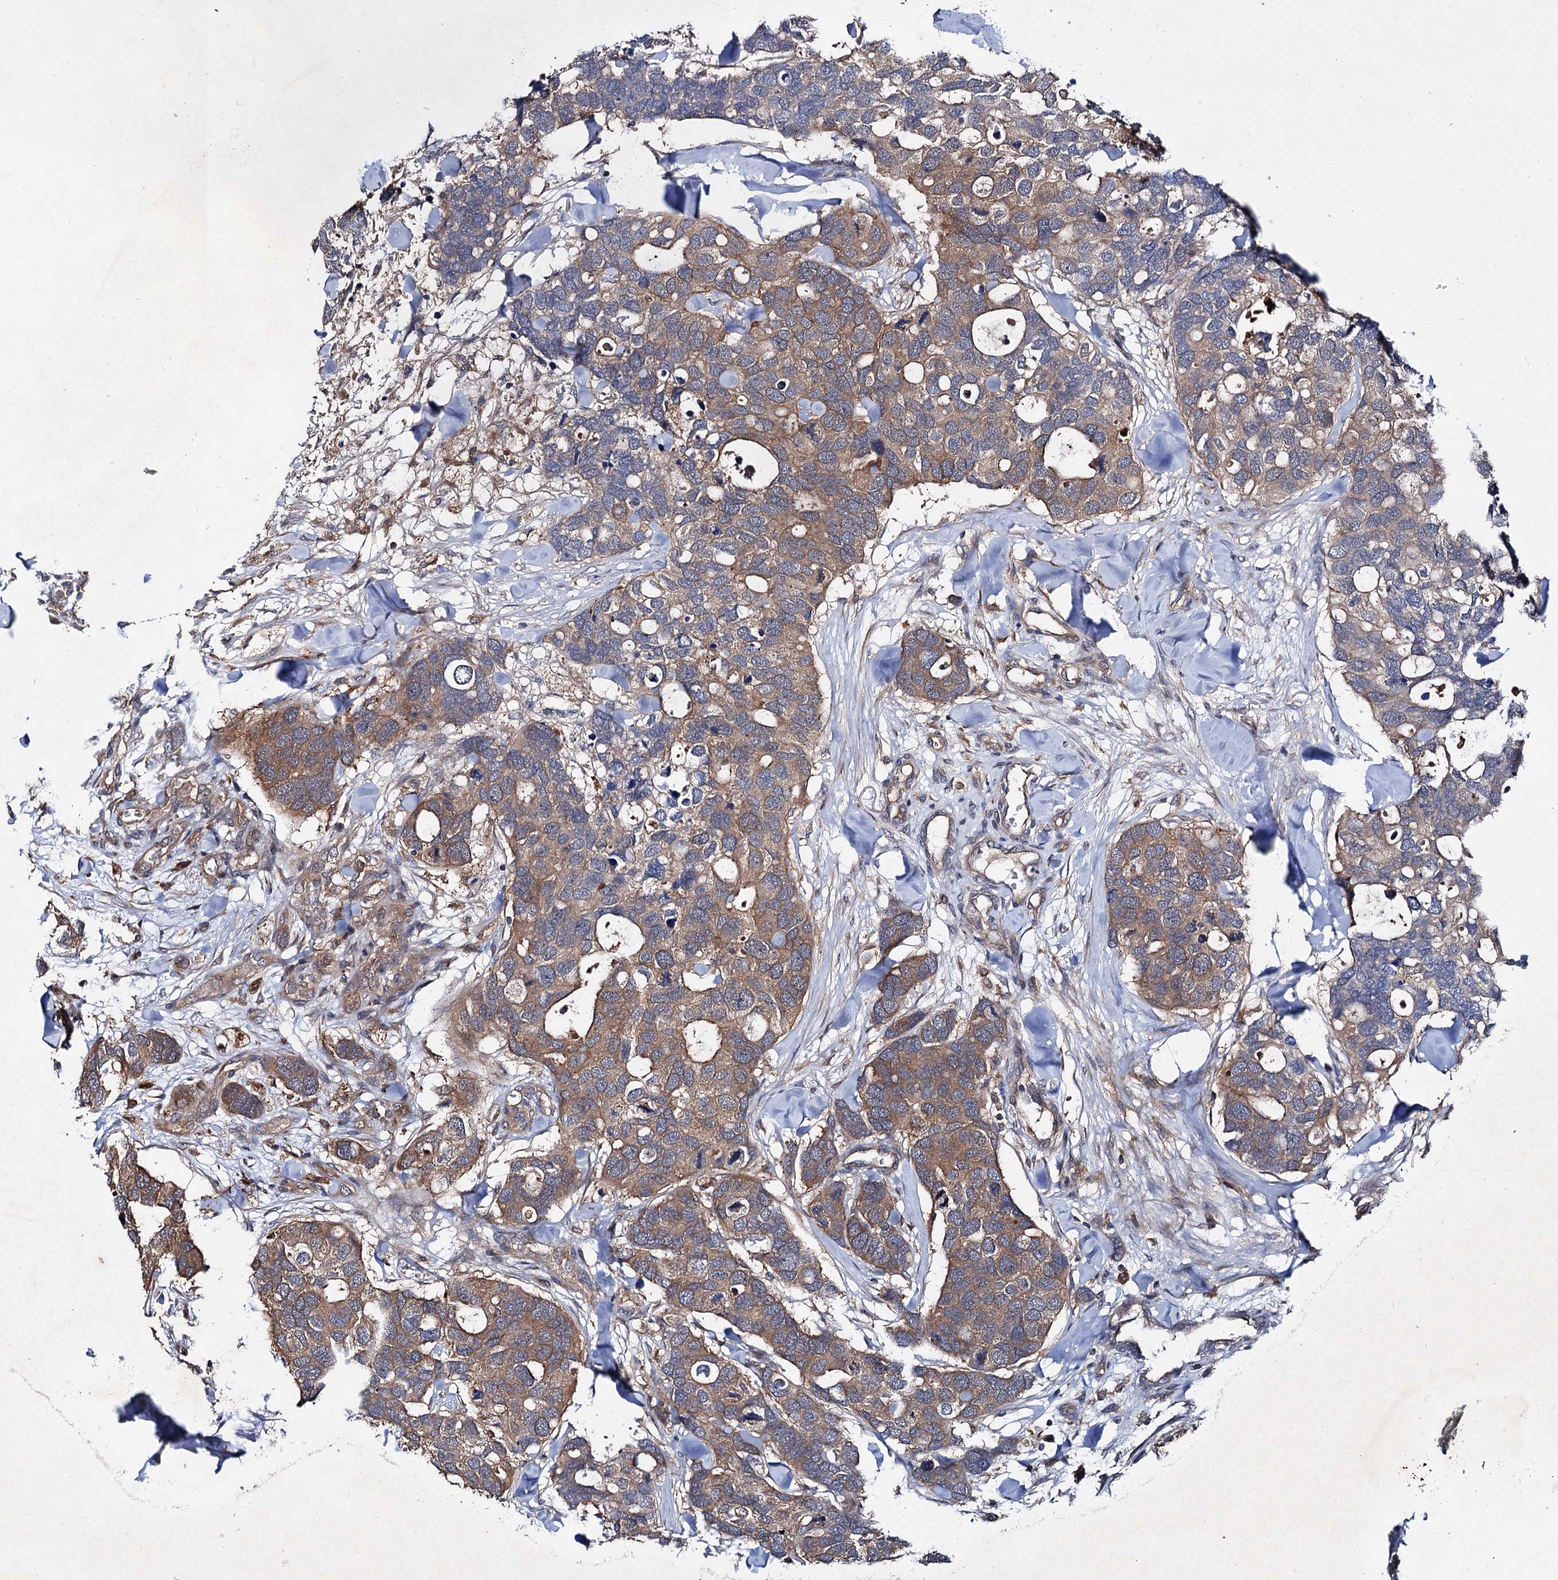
{"staining": {"intensity": "moderate", "quantity": "25%-75%", "location": "cytoplasmic/membranous"}, "tissue": "breast cancer", "cell_type": "Tumor cells", "image_type": "cancer", "snomed": [{"axis": "morphology", "description": "Duct carcinoma"}, {"axis": "topography", "description": "Breast"}], "caption": "About 25%-75% of tumor cells in human breast invasive ductal carcinoma display moderate cytoplasmic/membranous protein staining as visualized by brown immunohistochemical staining.", "gene": "VPS29", "patient": {"sex": "female", "age": 83}}